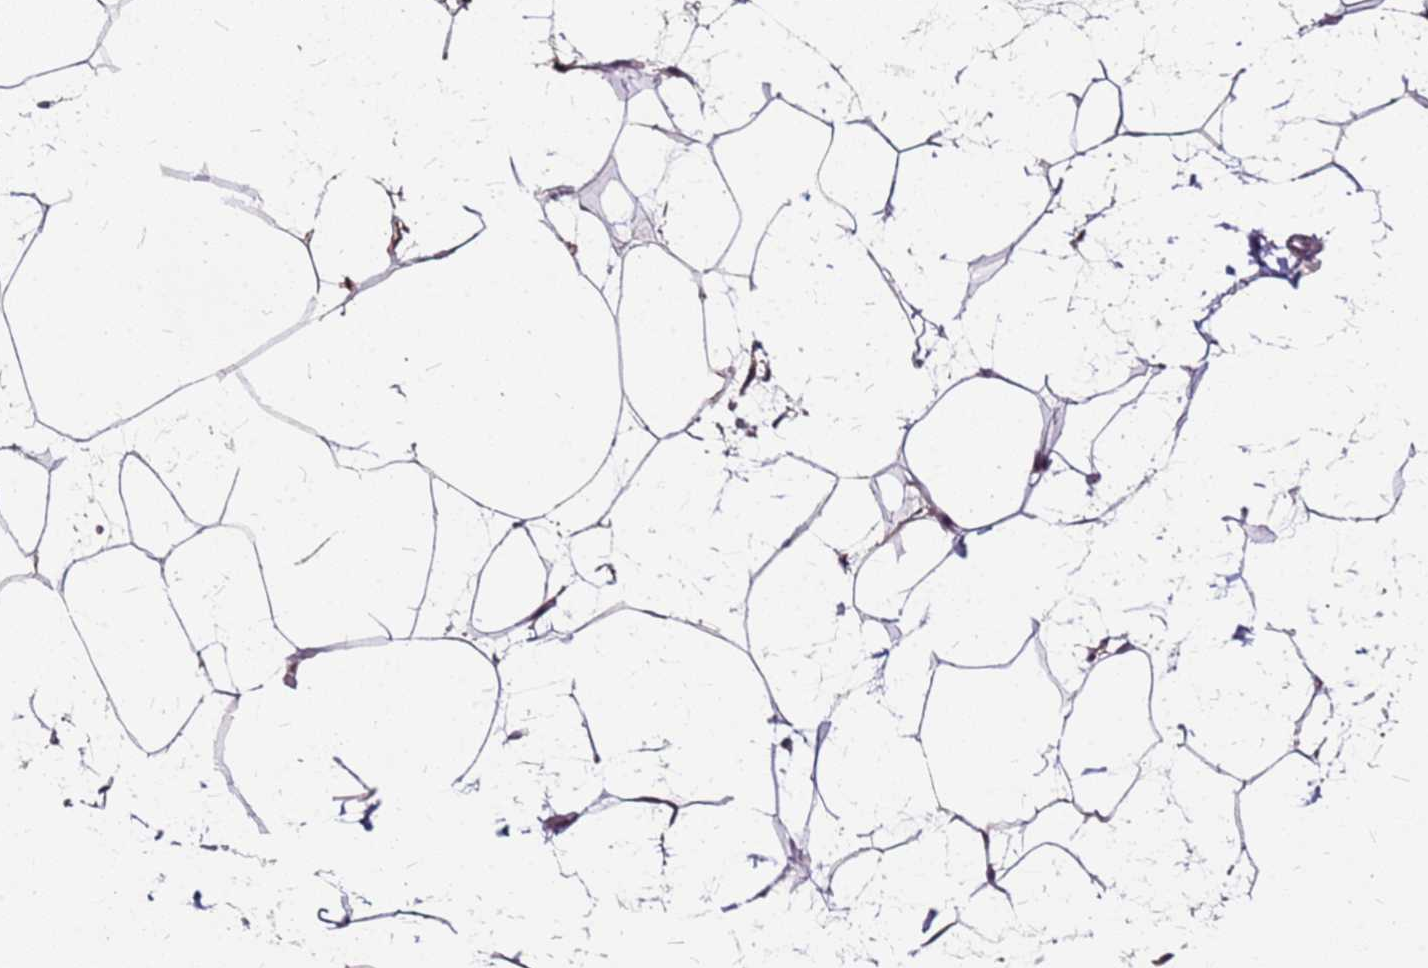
{"staining": {"intensity": "moderate", "quantity": "<25%", "location": "cytoplasmic/membranous"}, "tissue": "adipose tissue", "cell_type": "Adipocytes", "image_type": "normal", "snomed": [{"axis": "morphology", "description": "Normal tissue, NOS"}, {"axis": "topography", "description": "Adipose tissue"}], "caption": "Immunohistochemistry (IHC) of normal human adipose tissue exhibits low levels of moderate cytoplasmic/membranous positivity in approximately <25% of adipocytes.", "gene": "DCDC2C", "patient": {"sex": "female", "age": 37}}